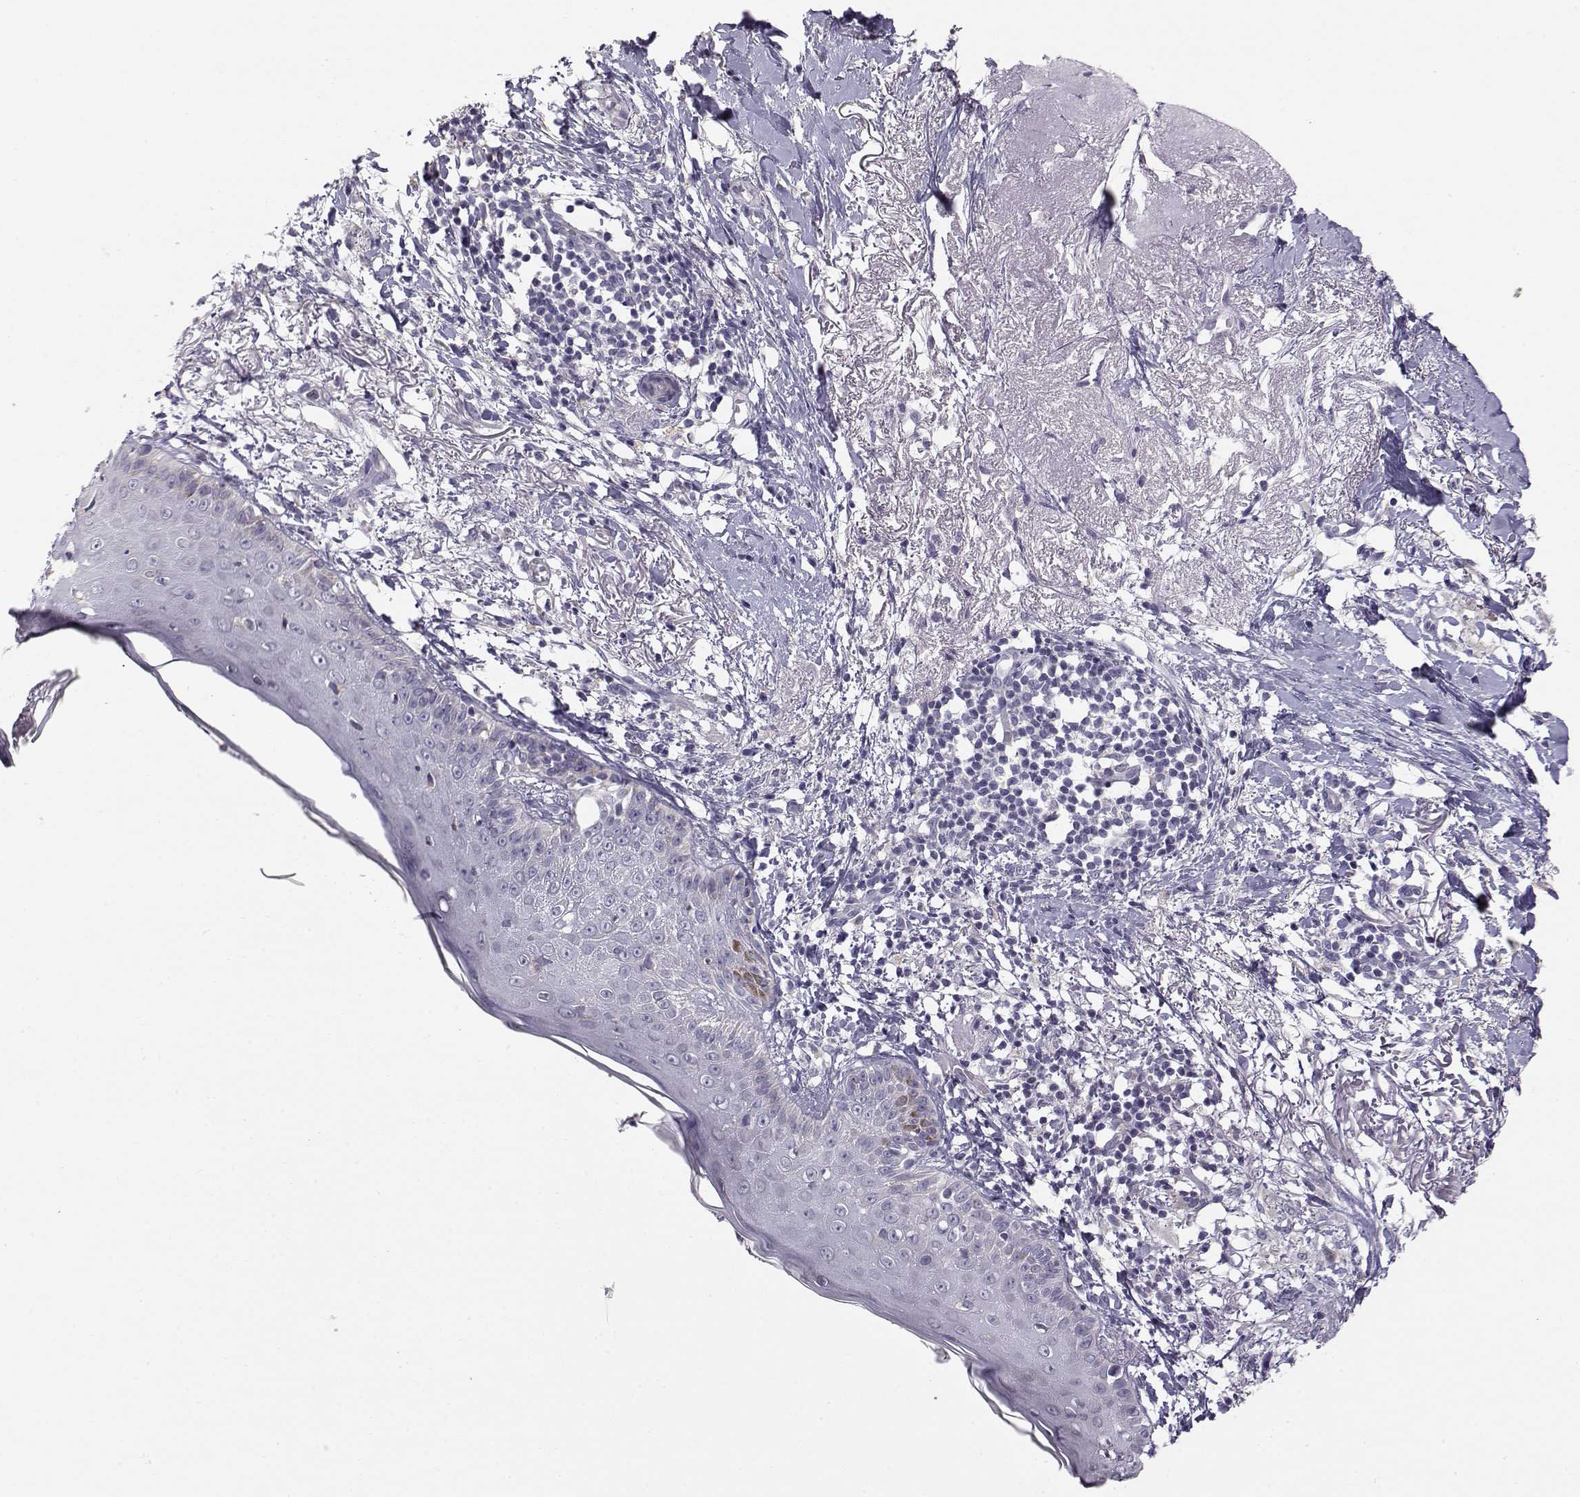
{"staining": {"intensity": "negative", "quantity": "none", "location": "none"}, "tissue": "skin cancer", "cell_type": "Tumor cells", "image_type": "cancer", "snomed": [{"axis": "morphology", "description": "Normal tissue, NOS"}, {"axis": "morphology", "description": "Basal cell carcinoma"}, {"axis": "topography", "description": "Skin"}], "caption": "Image shows no protein positivity in tumor cells of skin cancer tissue.", "gene": "ACSL6", "patient": {"sex": "male", "age": 84}}